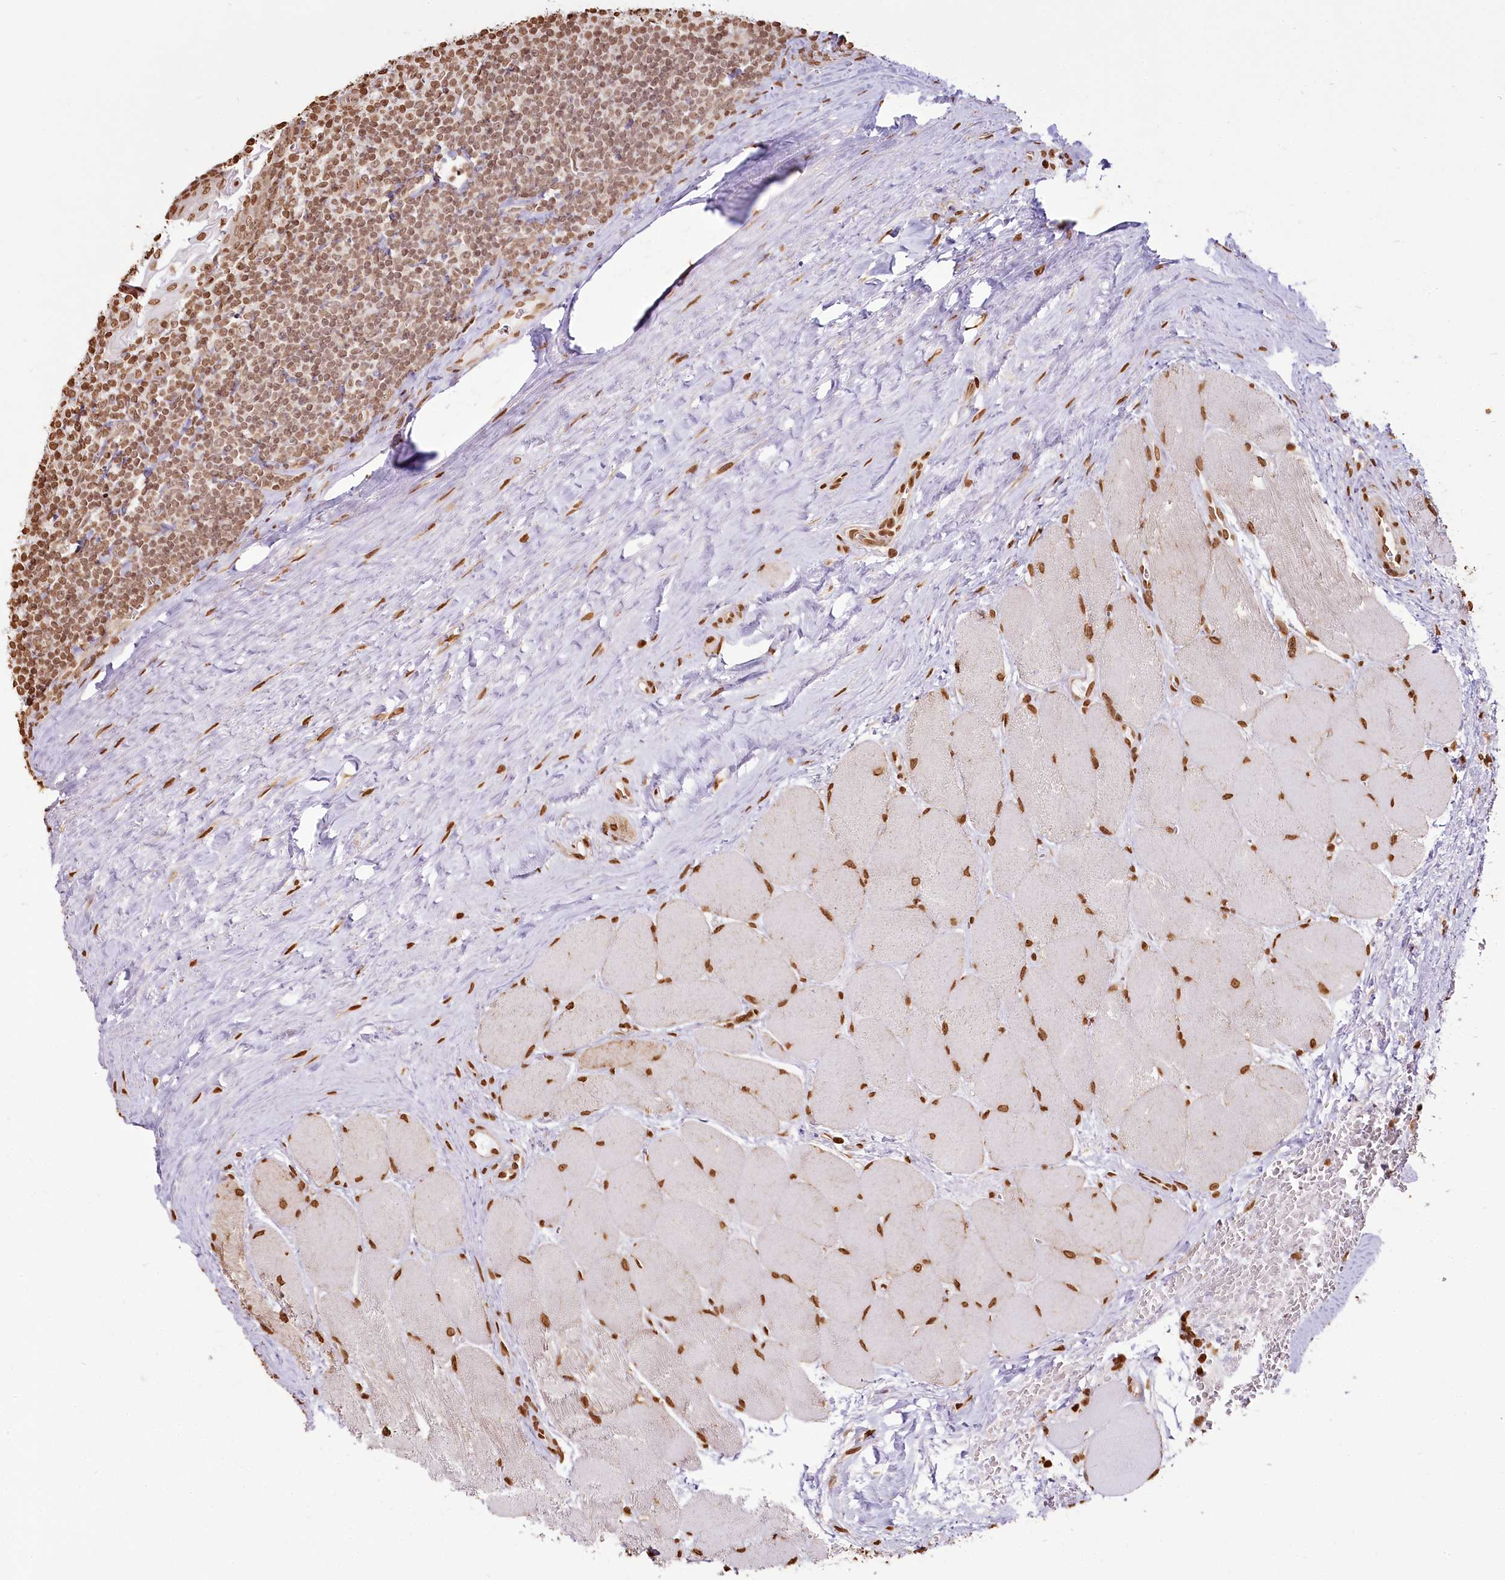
{"staining": {"intensity": "moderate", "quantity": ">75%", "location": "nuclear"}, "tissue": "tonsil", "cell_type": "Germinal center cells", "image_type": "normal", "snomed": [{"axis": "morphology", "description": "Normal tissue, NOS"}, {"axis": "topography", "description": "Tonsil"}], "caption": "An image showing moderate nuclear expression in about >75% of germinal center cells in unremarkable tonsil, as visualized by brown immunohistochemical staining.", "gene": "FAM13A", "patient": {"sex": "male", "age": 27}}